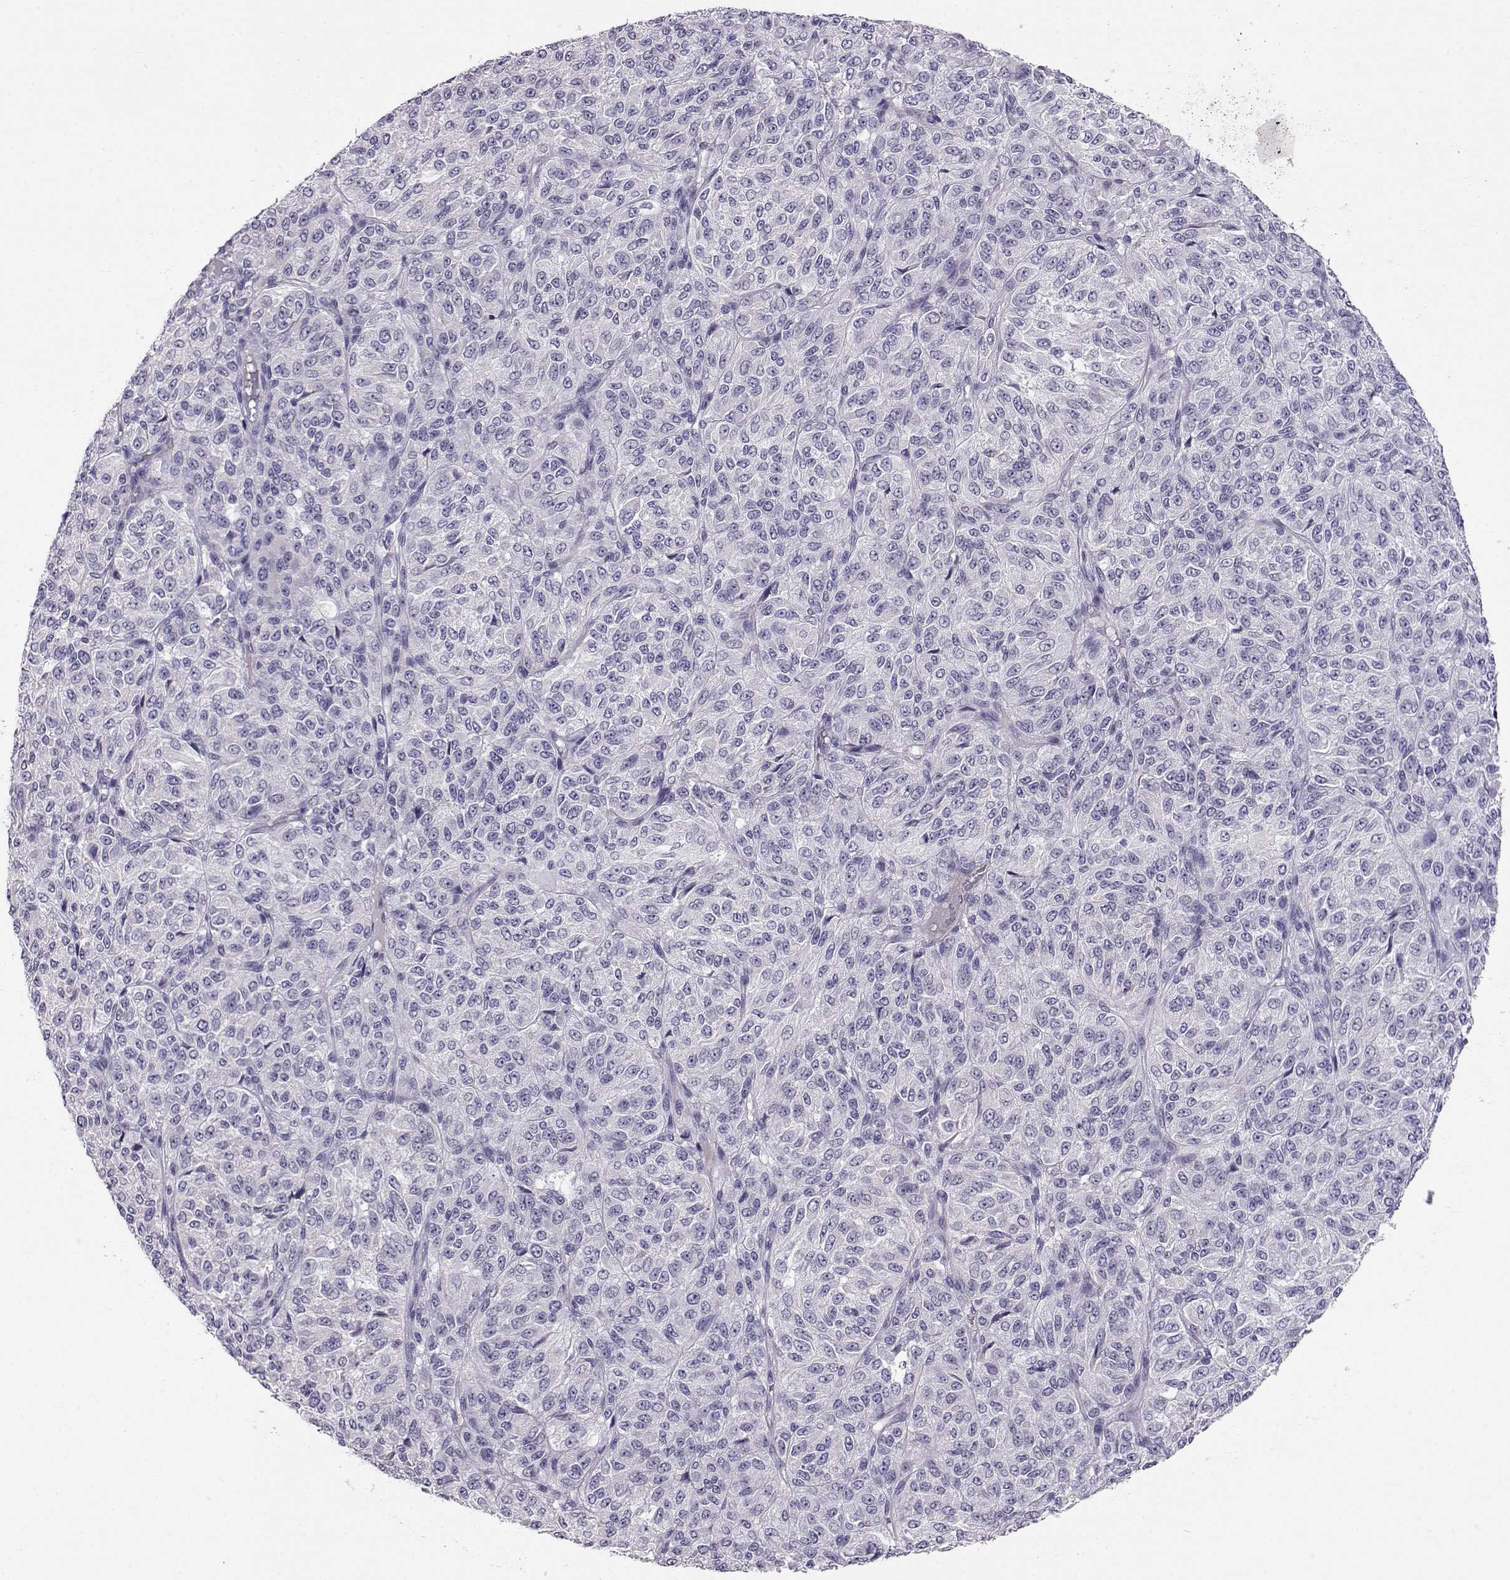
{"staining": {"intensity": "negative", "quantity": "none", "location": "none"}, "tissue": "melanoma", "cell_type": "Tumor cells", "image_type": "cancer", "snomed": [{"axis": "morphology", "description": "Malignant melanoma, Metastatic site"}, {"axis": "topography", "description": "Brain"}], "caption": "Tumor cells show no significant positivity in melanoma.", "gene": "GPR26", "patient": {"sex": "female", "age": 56}}